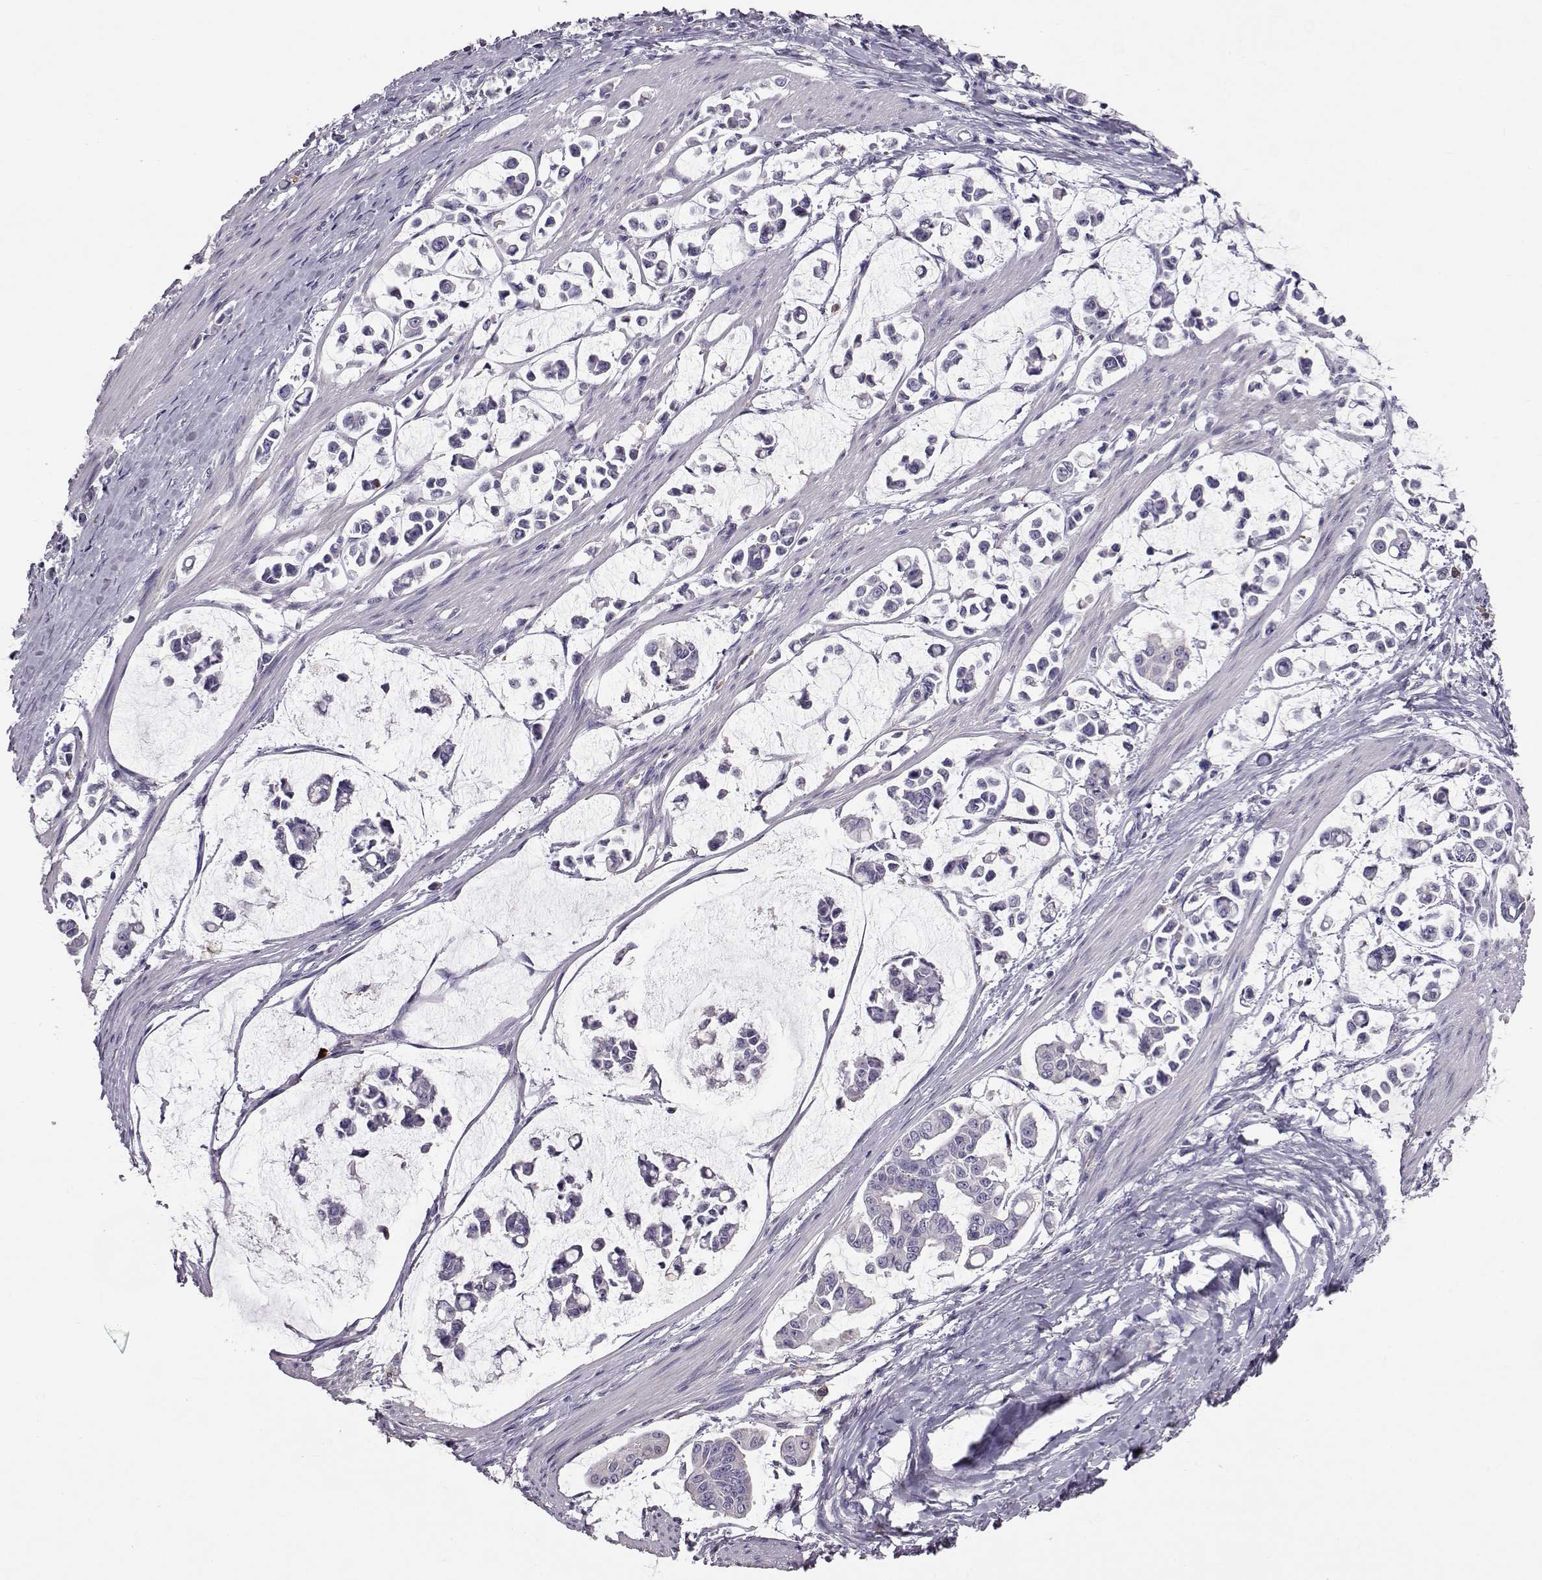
{"staining": {"intensity": "negative", "quantity": "none", "location": "none"}, "tissue": "stomach cancer", "cell_type": "Tumor cells", "image_type": "cancer", "snomed": [{"axis": "morphology", "description": "Adenocarcinoma, NOS"}, {"axis": "topography", "description": "Stomach"}], "caption": "High power microscopy image of an IHC photomicrograph of stomach cancer, revealing no significant expression in tumor cells.", "gene": "ADGRG5", "patient": {"sex": "male", "age": 82}}